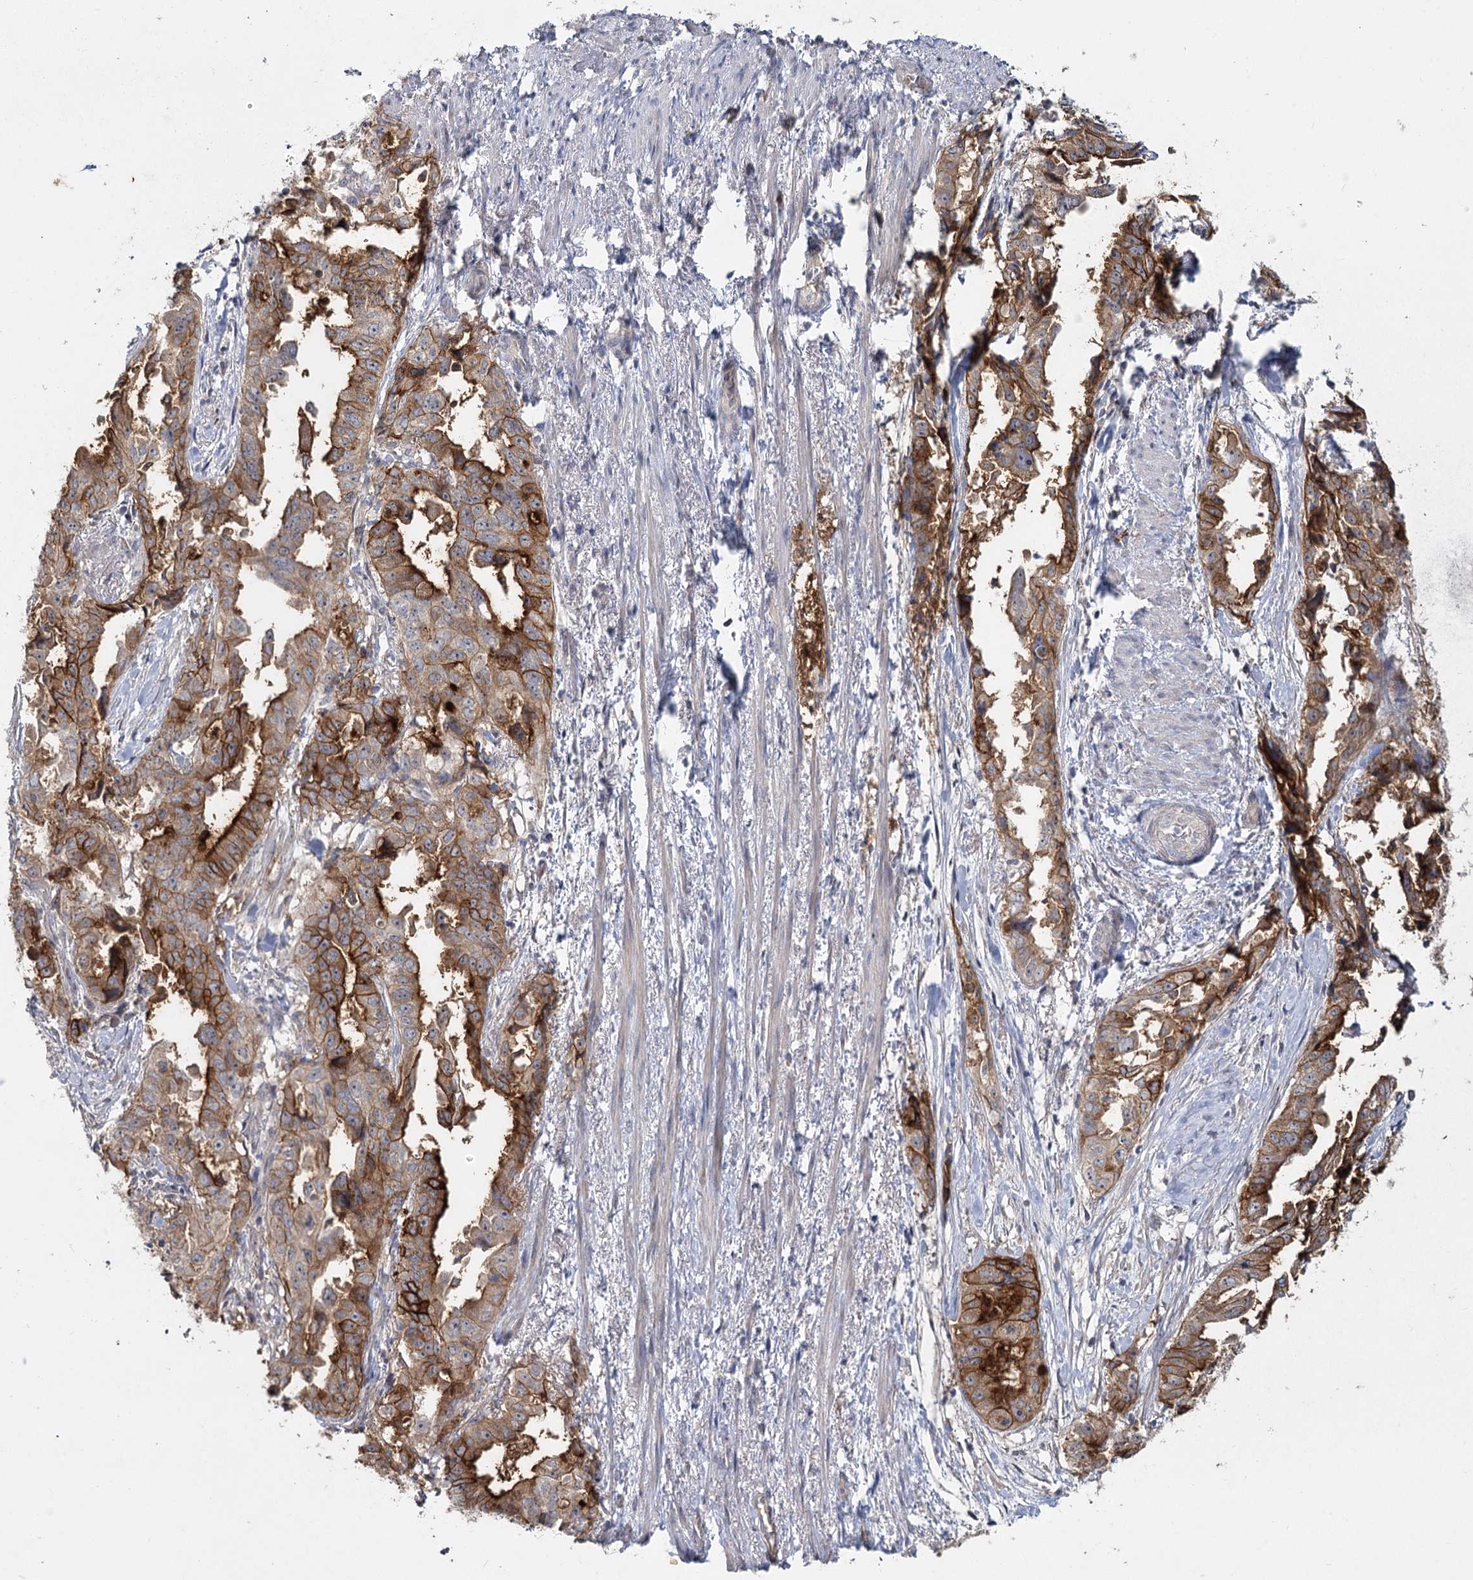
{"staining": {"intensity": "moderate", "quantity": ">75%", "location": "cytoplasmic/membranous"}, "tissue": "endometrial cancer", "cell_type": "Tumor cells", "image_type": "cancer", "snomed": [{"axis": "morphology", "description": "Adenocarcinoma, NOS"}, {"axis": "topography", "description": "Endometrium"}], "caption": "This histopathology image exhibits endometrial adenocarcinoma stained with immunohistochemistry to label a protein in brown. The cytoplasmic/membranous of tumor cells show moderate positivity for the protein. Nuclei are counter-stained blue.", "gene": "ANGPTL5", "patient": {"sex": "female", "age": 65}}